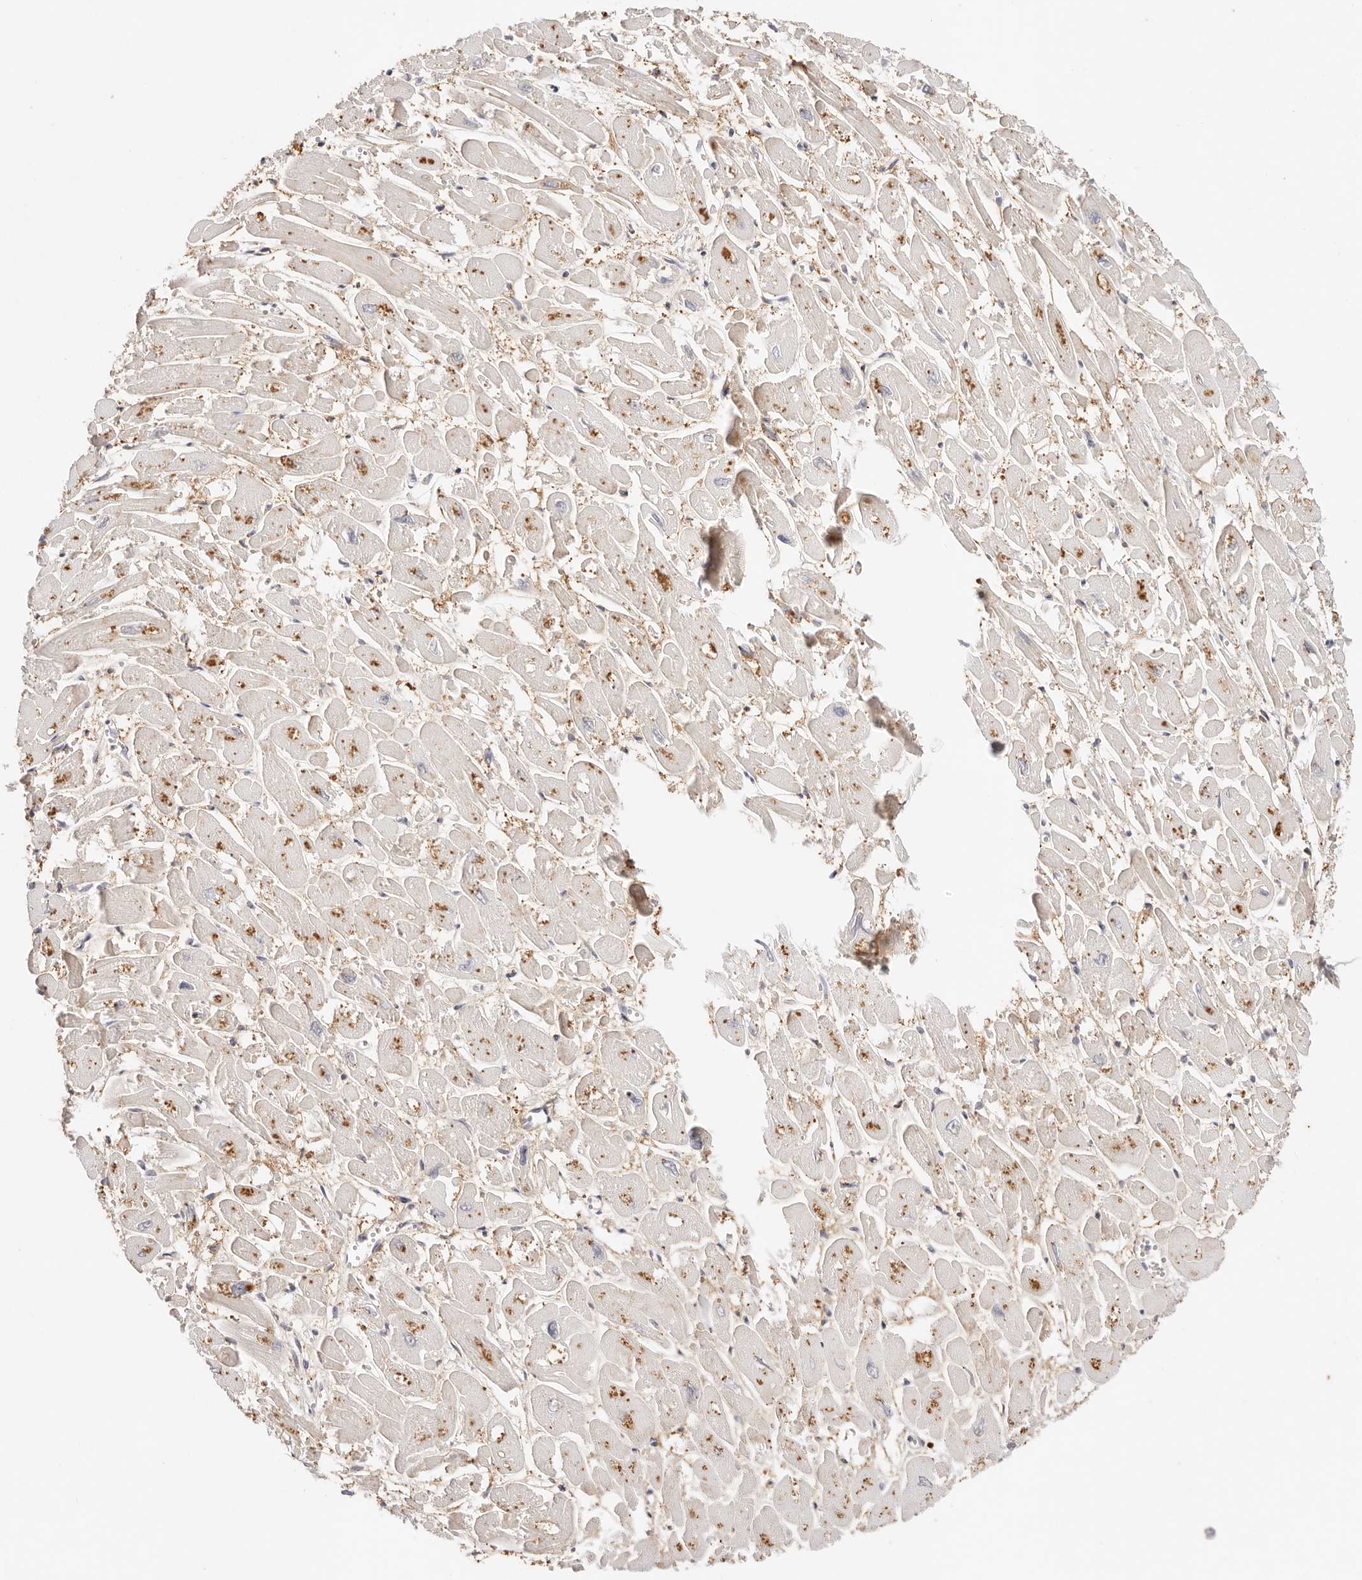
{"staining": {"intensity": "moderate", "quantity": "<25%", "location": "cytoplasmic/membranous"}, "tissue": "heart muscle", "cell_type": "Cardiomyocytes", "image_type": "normal", "snomed": [{"axis": "morphology", "description": "Normal tissue, NOS"}, {"axis": "topography", "description": "Heart"}], "caption": "Protein analysis of benign heart muscle demonstrates moderate cytoplasmic/membranous staining in approximately <25% of cardiomyocytes.", "gene": "CXADR", "patient": {"sex": "male", "age": 54}}